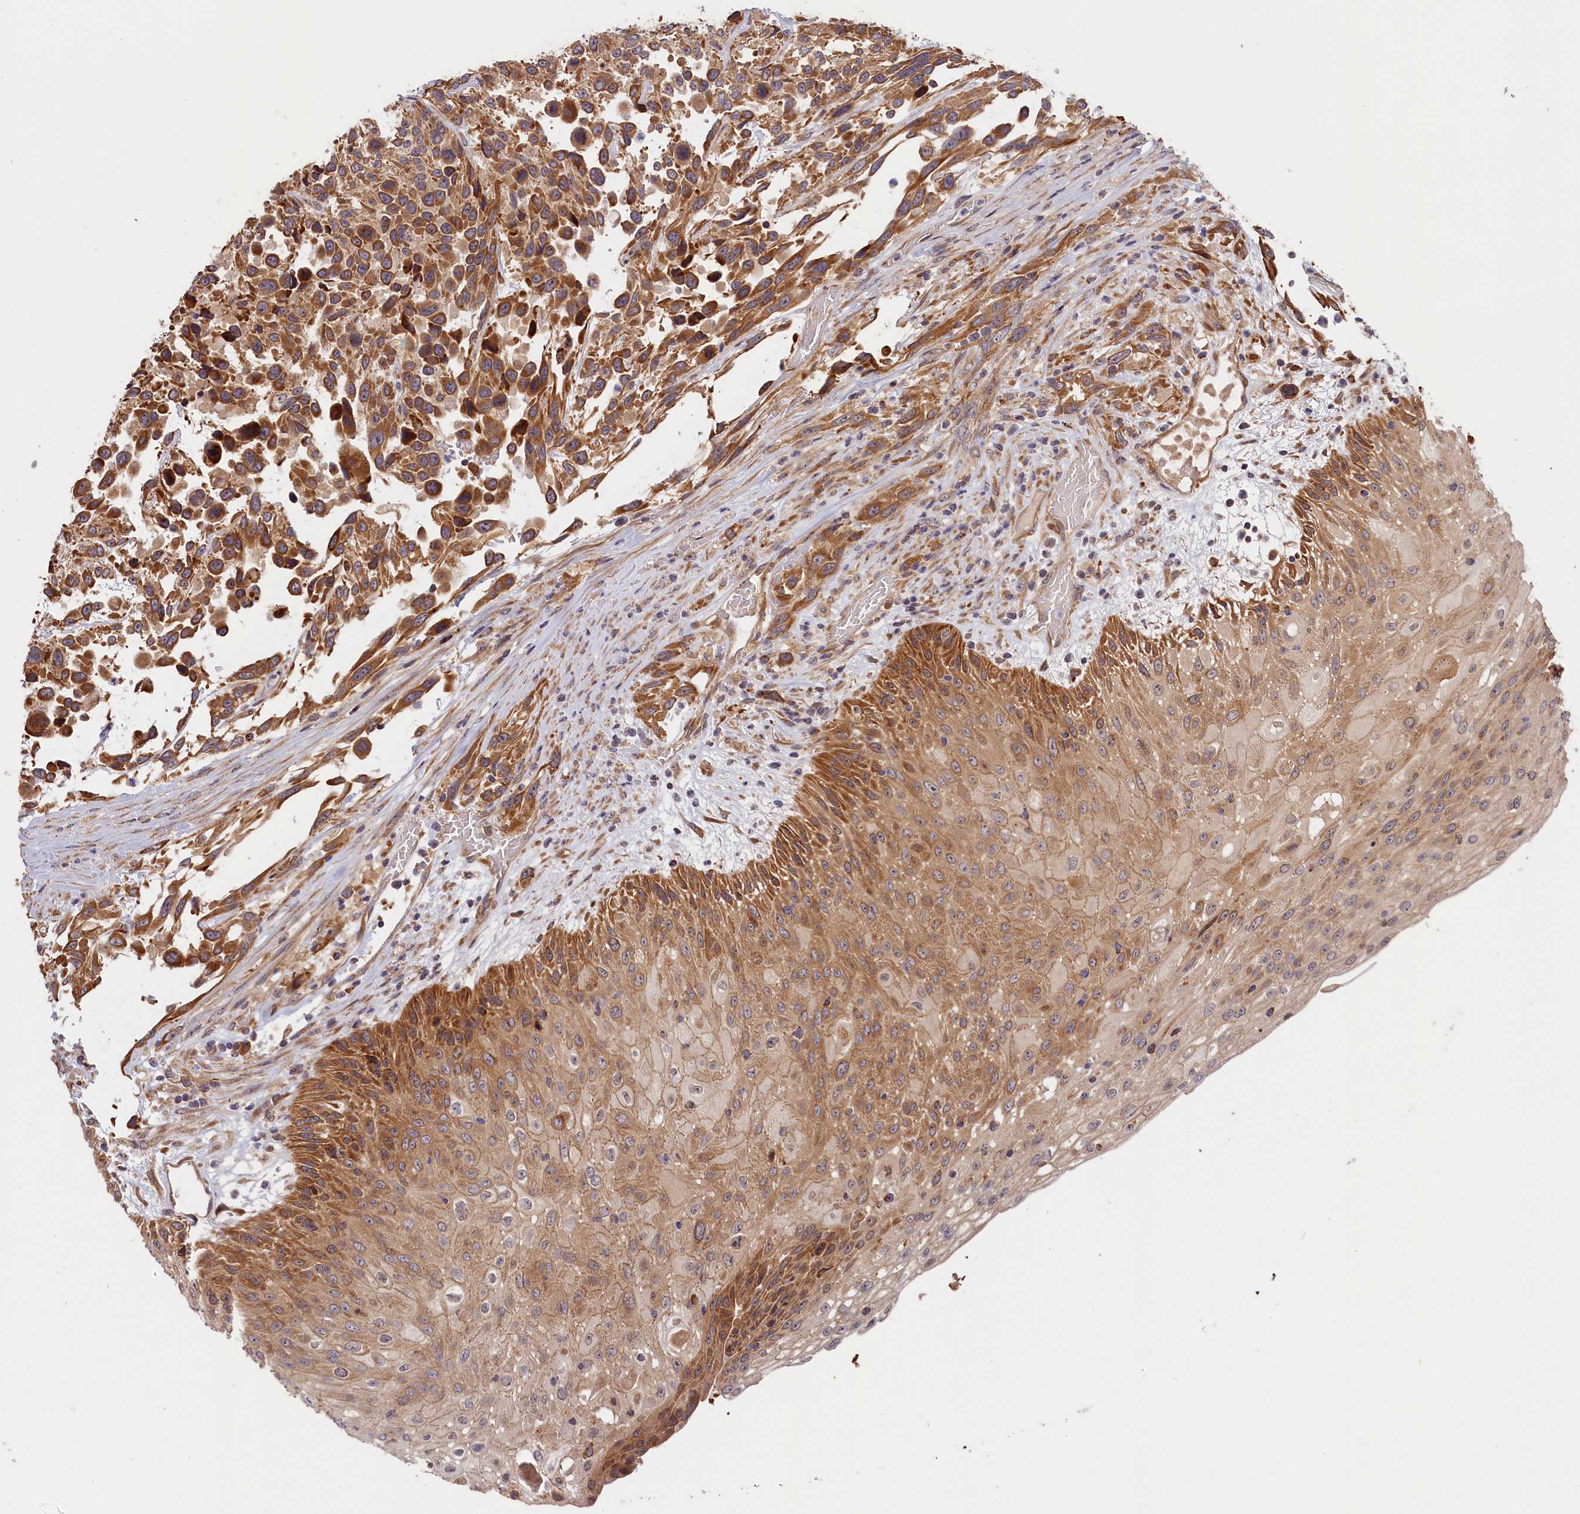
{"staining": {"intensity": "strong", "quantity": ">75%", "location": "cytoplasmic/membranous"}, "tissue": "urothelial cancer", "cell_type": "Tumor cells", "image_type": "cancer", "snomed": [{"axis": "morphology", "description": "Urothelial carcinoma, High grade"}, {"axis": "topography", "description": "Urinary bladder"}], "caption": "Immunohistochemistry image of neoplastic tissue: human urothelial cancer stained using IHC exhibits high levels of strong protein expression localized specifically in the cytoplasmic/membranous of tumor cells, appearing as a cytoplasmic/membranous brown color.", "gene": "CEP44", "patient": {"sex": "female", "age": 70}}